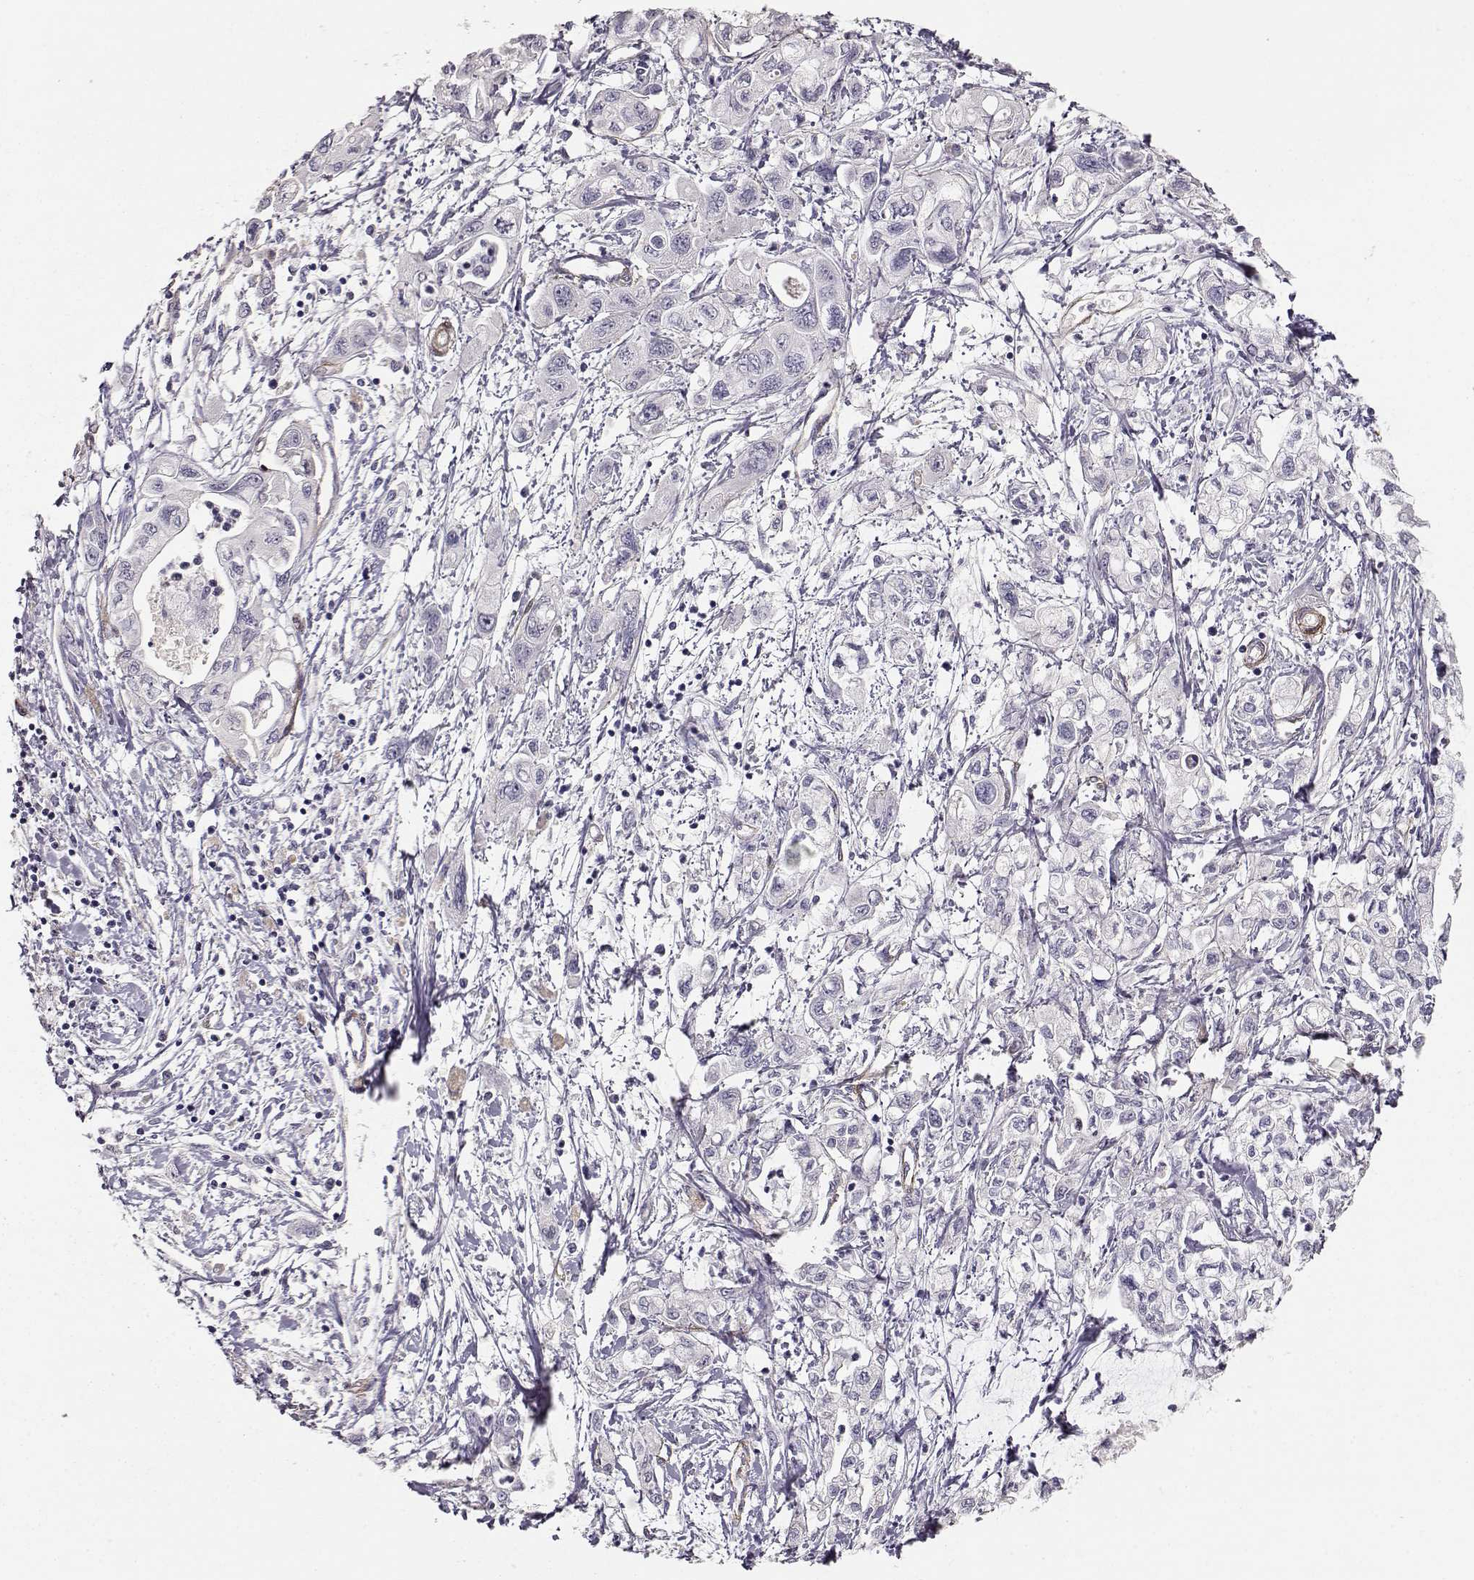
{"staining": {"intensity": "negative", "quantity": "none", "location": "none"}, "tissue": "pancreatic cancer", "cell_type": "Tumor cells", "image_type": "cancer", "snomed": [{"axis": "morphology", "description": "Adenocarcinoma, NOS"}, {"axis": "topography", "description": "Pancreas"}], "caption": "Immunohistochemistry histopathology image of pancreatic adenocarcinoma stained for a protein (brown), which displays no positivity in tumor cells.", "gene": "LAMC1", "patient": {"sex": "male", "age": 54}}